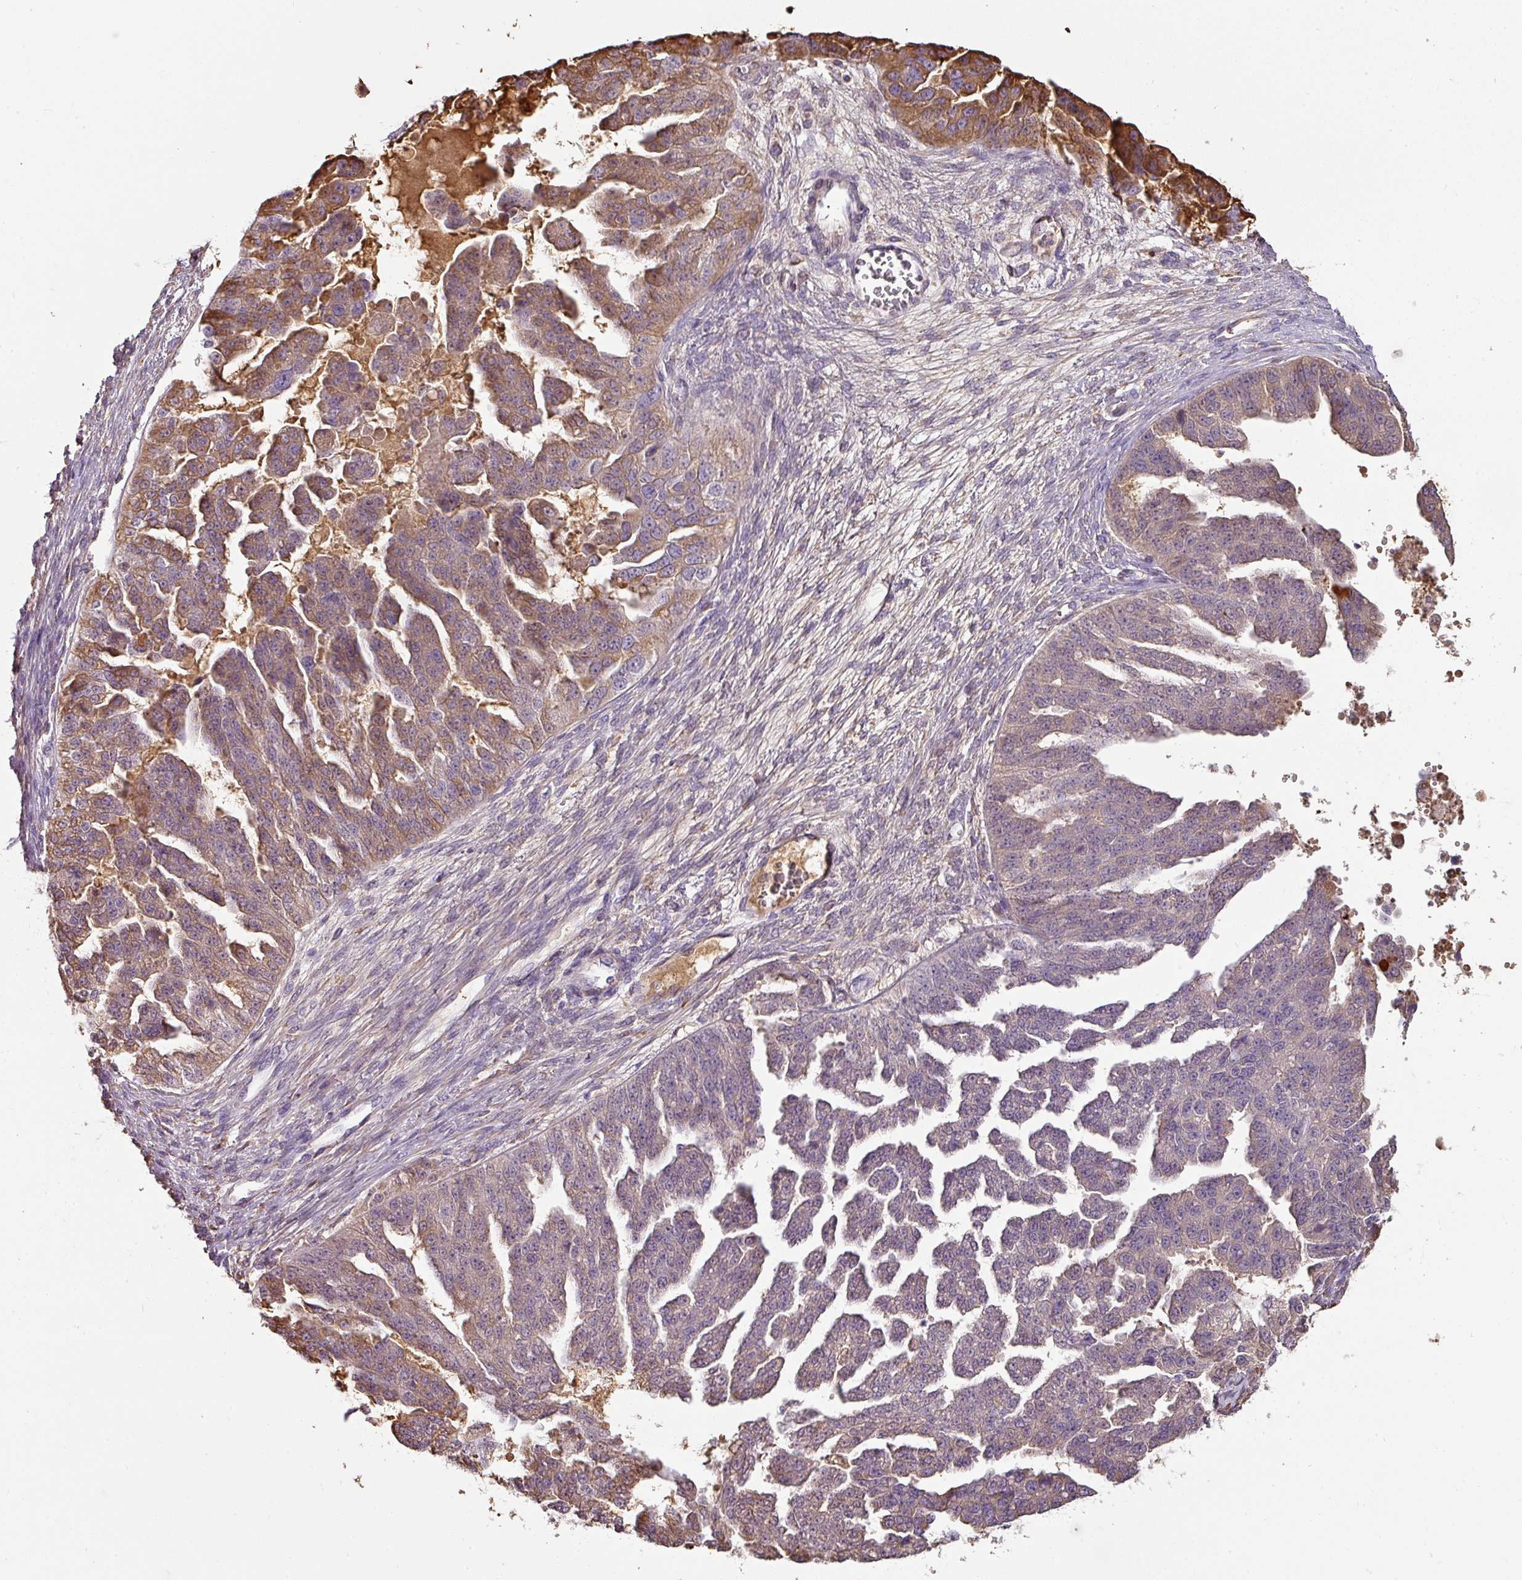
{"staining": {"intensity": "moderate", "quantity": "25%-75%", "location": "cytoplasmic/membranous"}, "tissue": "ovarian cancer", "cell_type": "Tumor cells", "image_type": "cancer", "snomed": [{"axis": "morphology", "description": "Cystadenocarcinoma, serous, NOS"}, {"axis": "topography", "description": "Ovary"}], "caption": "Ovarian cancer stained for a protein (brown) displays moderate cytoplasmic/membranous positive expression in about 25%-75% of tumor cells.", "gene": "CCZ1", "patient": {"sex": "female", "age": 58}}